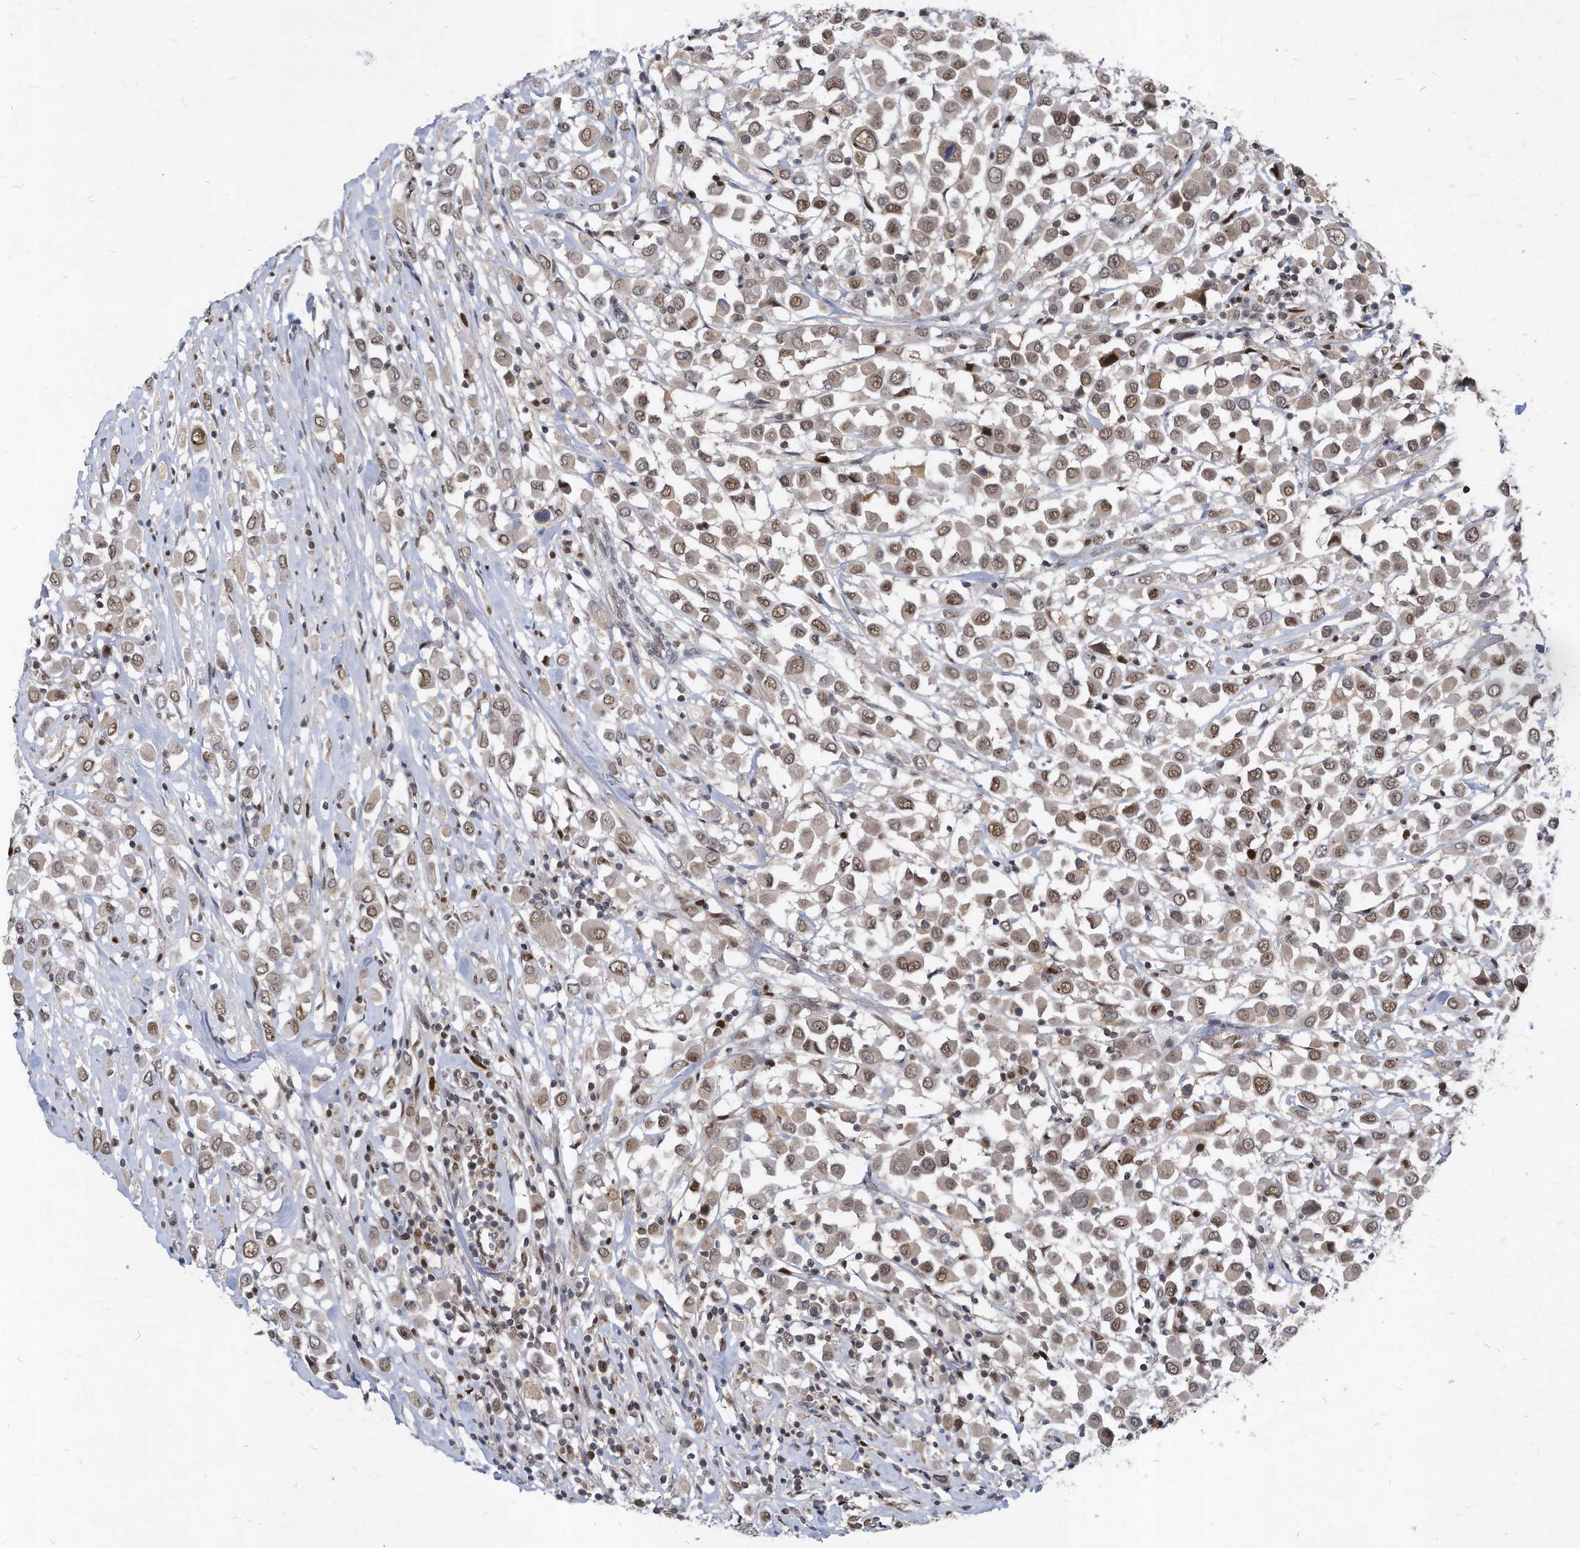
{"staining": {"intensity": "moderate", "quantity": ">75%", "location": "nuclear"}, "tissue": "breast cancer", "cell_type": "Tumor cells", "image_type": "cancer", "snomed": [{"axis": "morphology", "description": "Duct carcinoma"}, {"axis": "topography", "description": "Breast"}], "caption": "Immunohistochemical staining of human breast cancer (infiltrating ductal carcinoma) reveals moderate nuclear protein positivity in approximately >75% of tumor cells.", "gene": "KPNB1", "patient": {"sex": "female", "age": 61}}